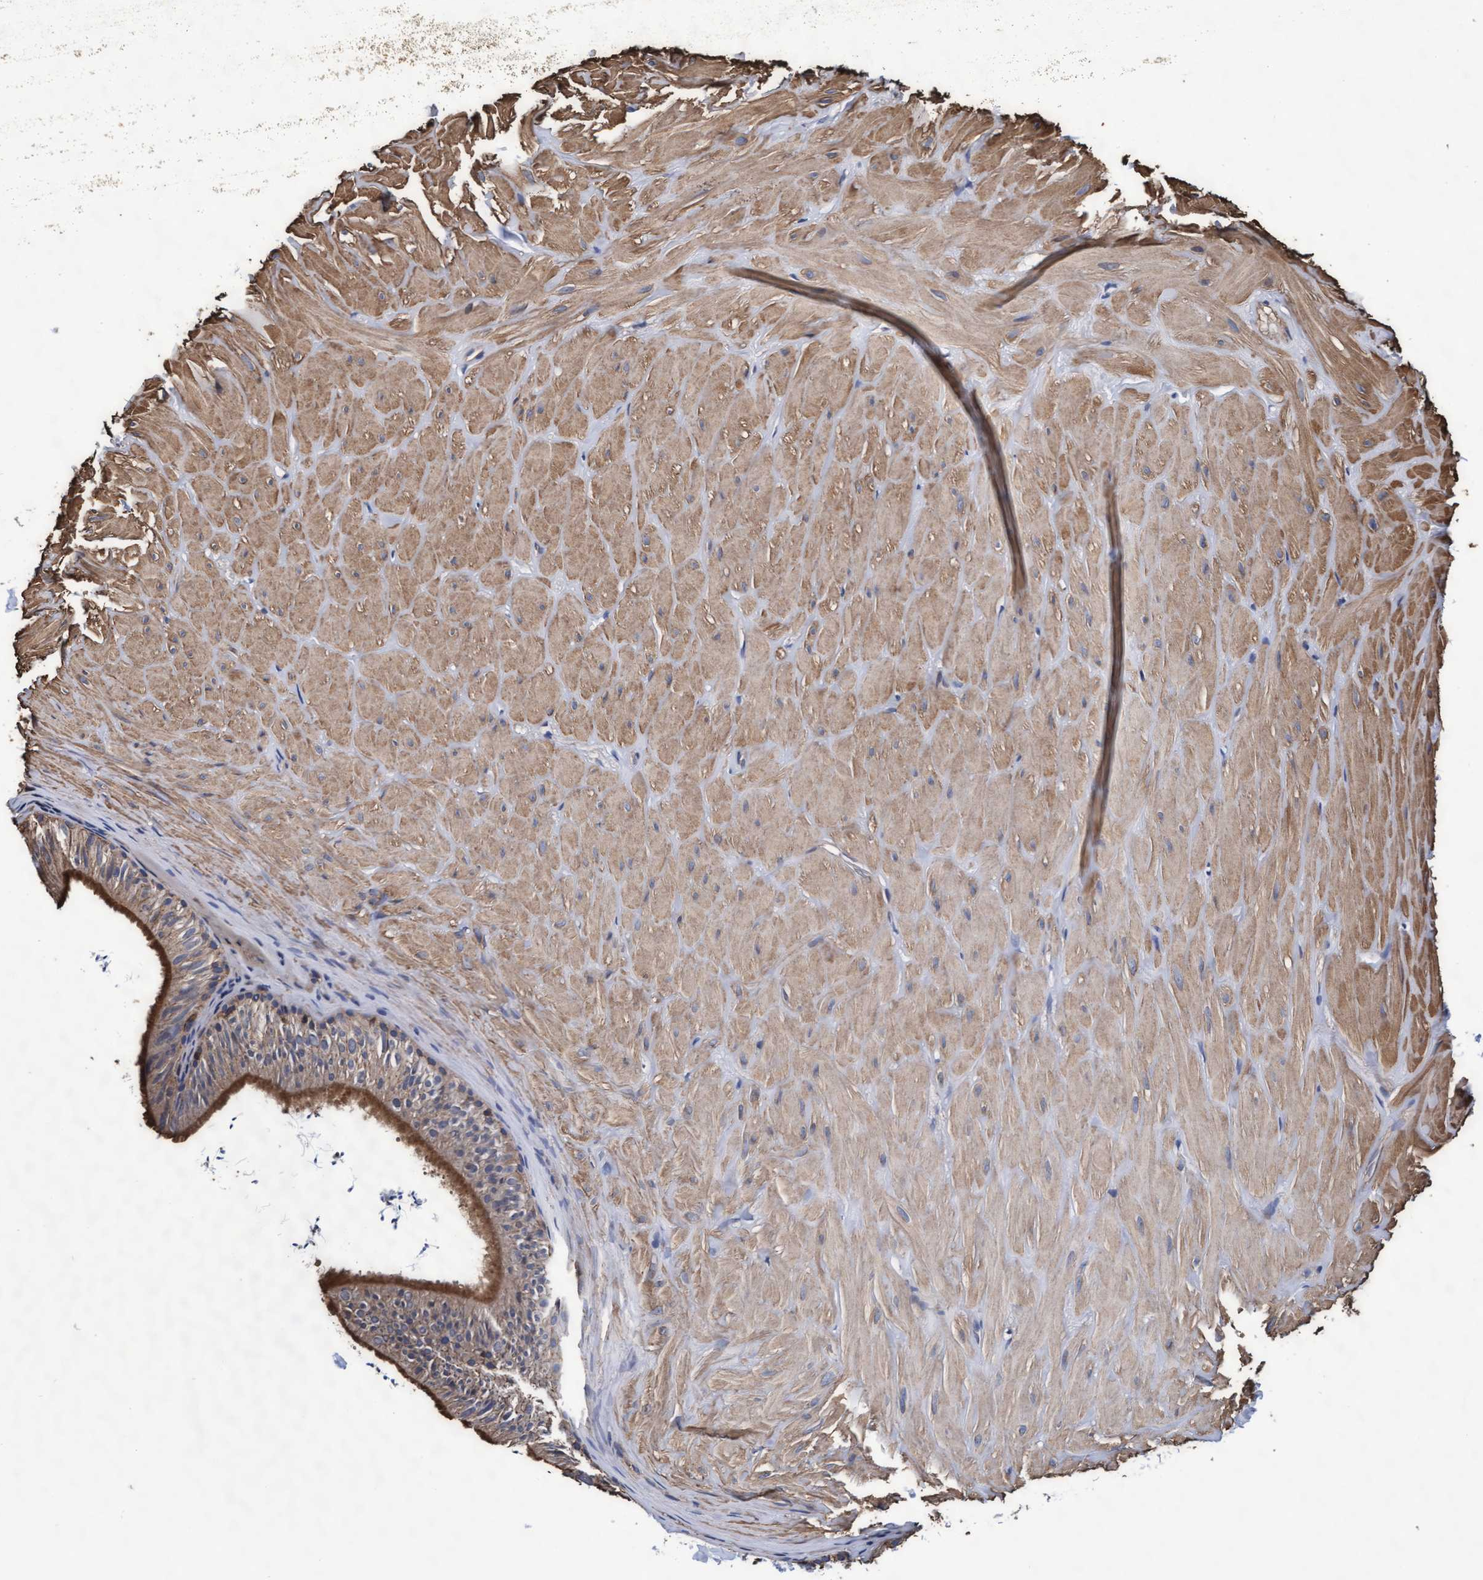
{"staining": {"intensity": "negative", "quantity": "none", "location": "none"}, "tissue": "adipose tissue", "cell_type": "Adipocytes", "image_type": "normal", "snomed": [{"axis": "morphology", "description": "Normal tissue, NOS"}, {"axis": "topography", "description": "Adipose tissue"}, {"axis": "topography", "description": "Vascular tissue"}, {"axis": "topography", "description": "Peripheral nerve tissue"}], "caption": "The photomicrograph demonstrates no staining of adipocytes in unremarkable adipose tissue. Brightfield microscopy of IHC stained with DAB (3,3'-diaminobenzidine) (brown) and hematoxylin (blue), captured at high magnification.", "gene": "GRHPR", "patient": {"sex": "male", "age": 25}}